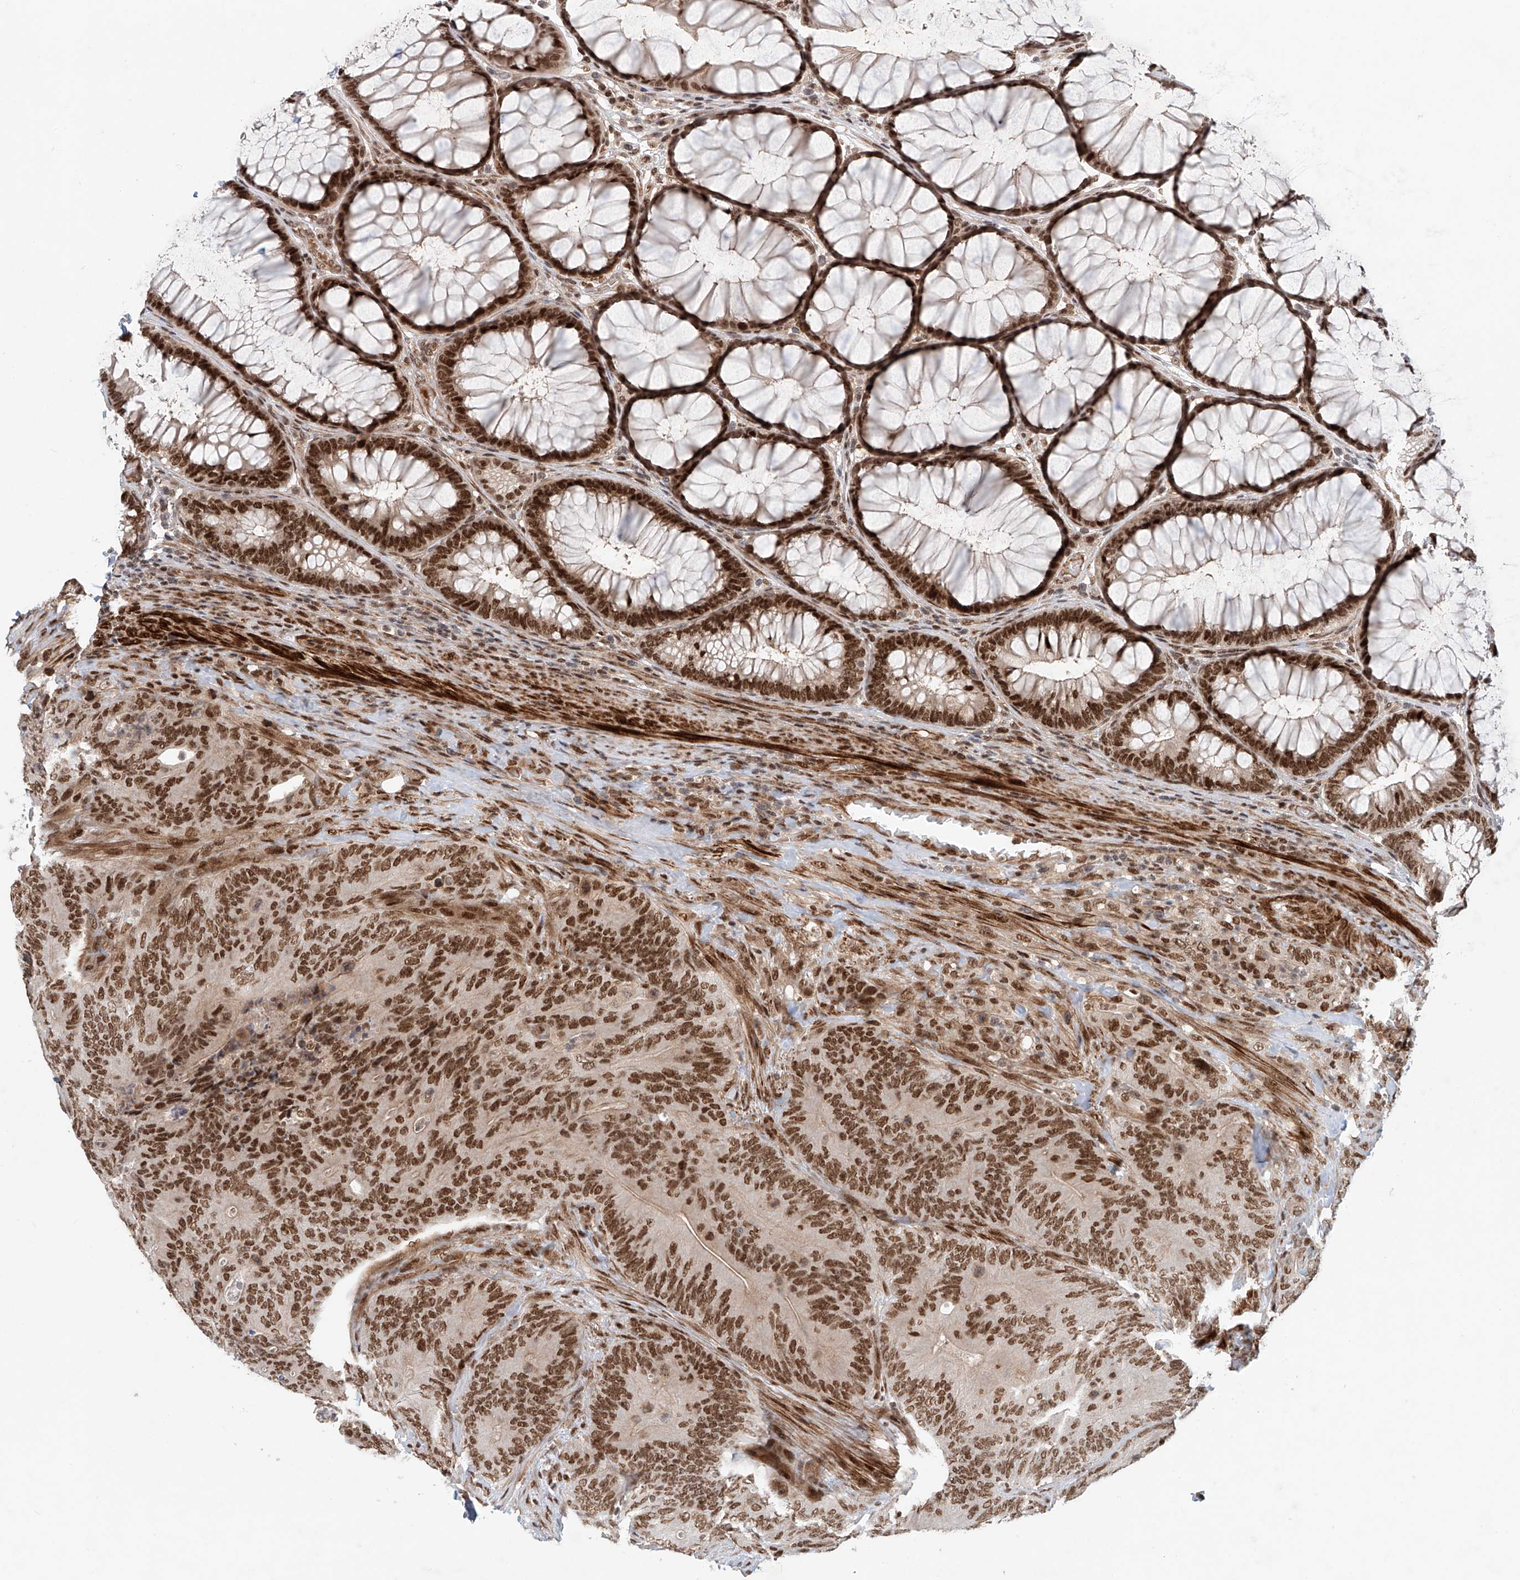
{"staining": {"intensity": "strong", "quantity": ">75%", "location": "nuclear"}, "tissue": "colorectal cancer", "cell_type": "Tumor cells", "image_type": "cancer", "snomed": [{"axis": "morphology", "description": "Normal tissue, NOS"}, {"axis": "topography", "description": "Colon"}], "caption": "Protein expression analysis of human colorectal cancer reveals strong nuclear positivity in approximately >75% of tumor cells.", "gene": "ZNF470", "patient": {"sex": "female", "age": 82}}